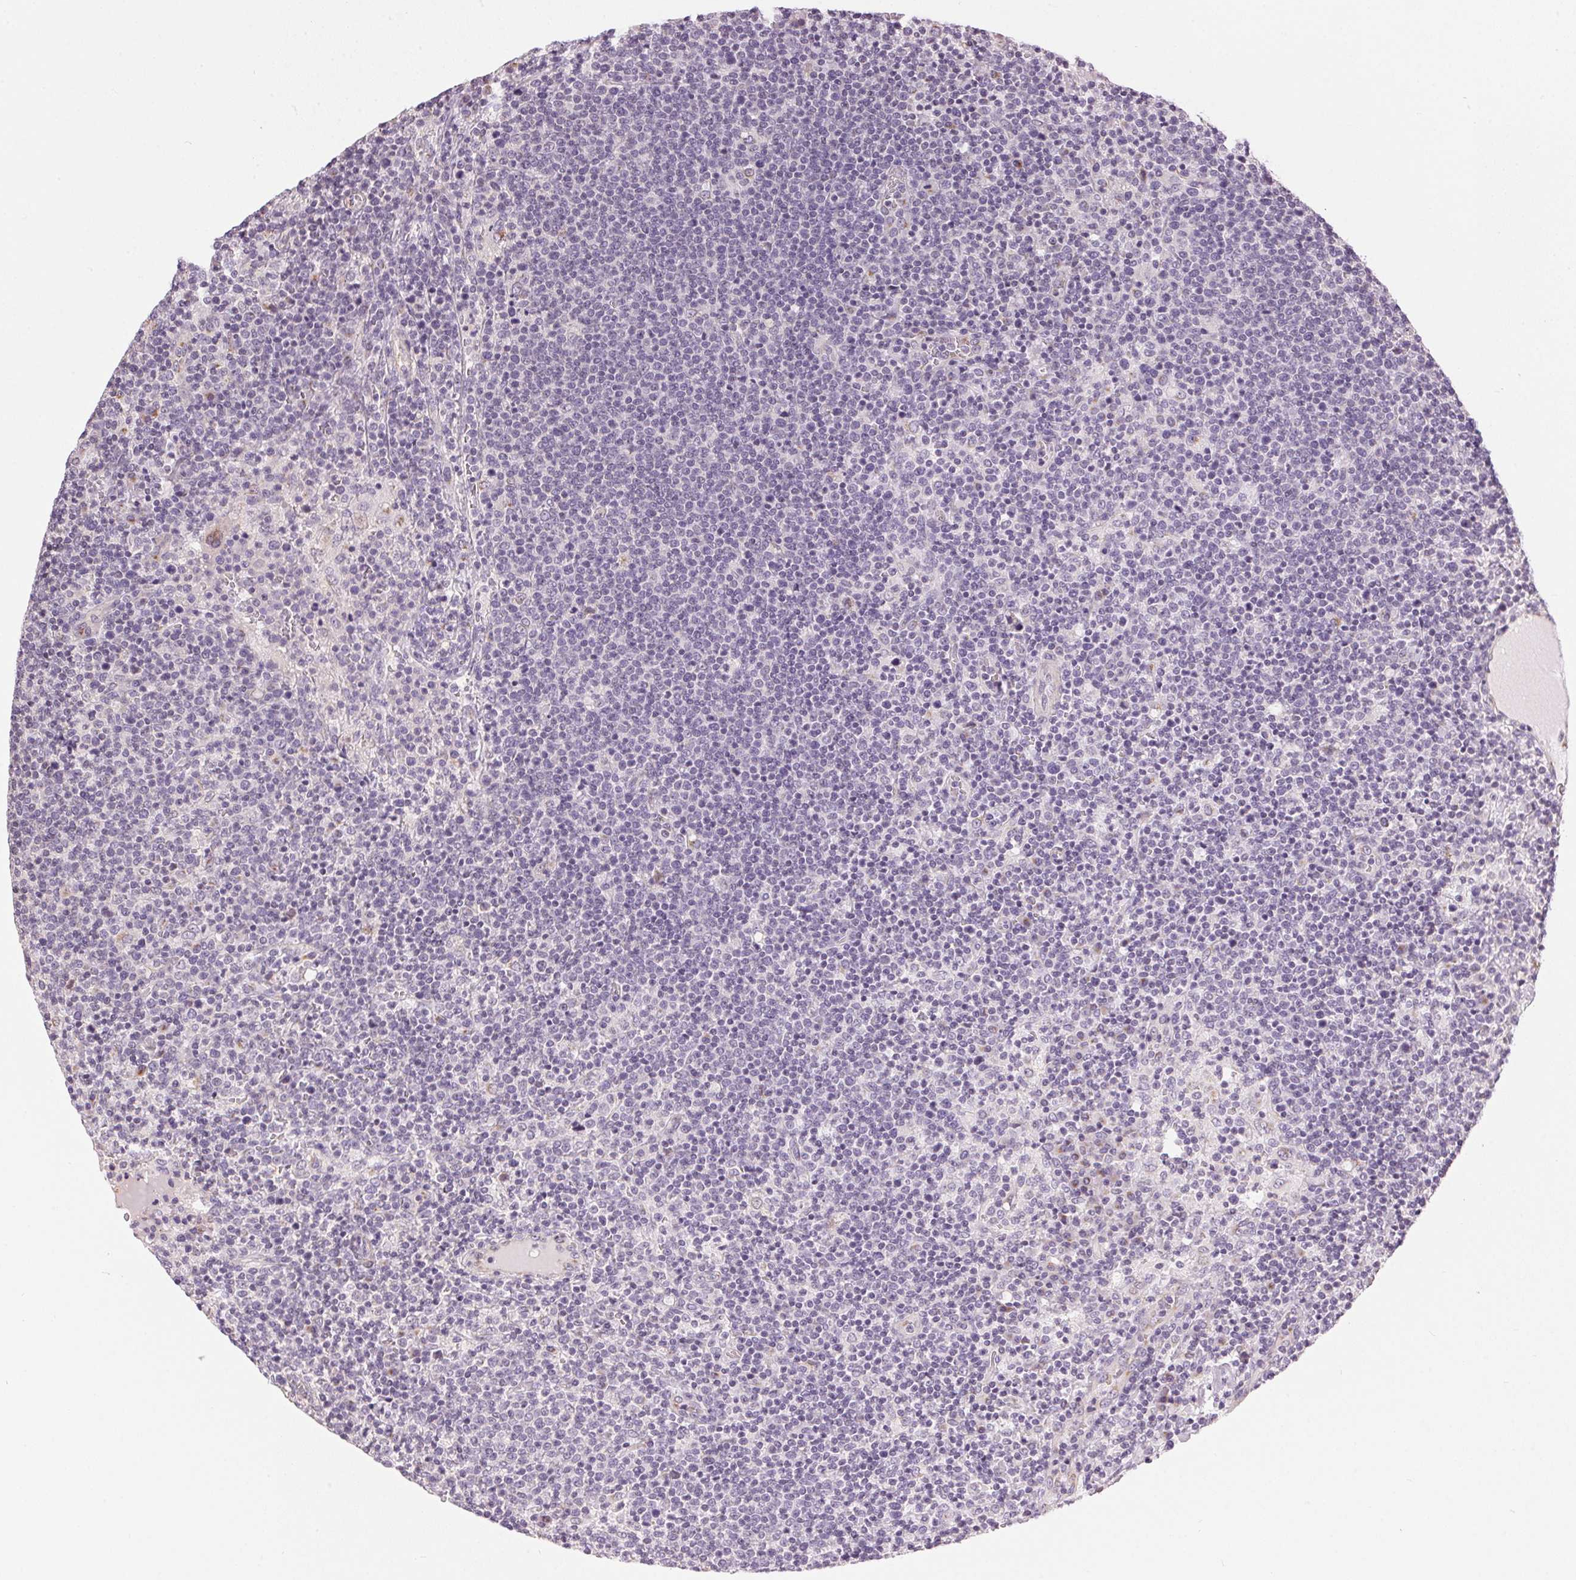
{"staining": {"intensity": "negative", "quantity": "none", "location": "none"}, "tissue": "lymphoma", "cell_type": "Tumor cells", "image_type": "cancer", "snomed": [{"axis": "morphology", "description": "Malignant lymphoma, non-Hodgkin's type, High grade"}, {"axis": "topography", "description": "Lymph node"}], "caption": "Tumor cells are negative for brown protein staining in malignant lymphoma, non-Hodgkin's type (high-grade).", "gene": "GOLPH3", "patient": {"sex": "male", "age": 61}}